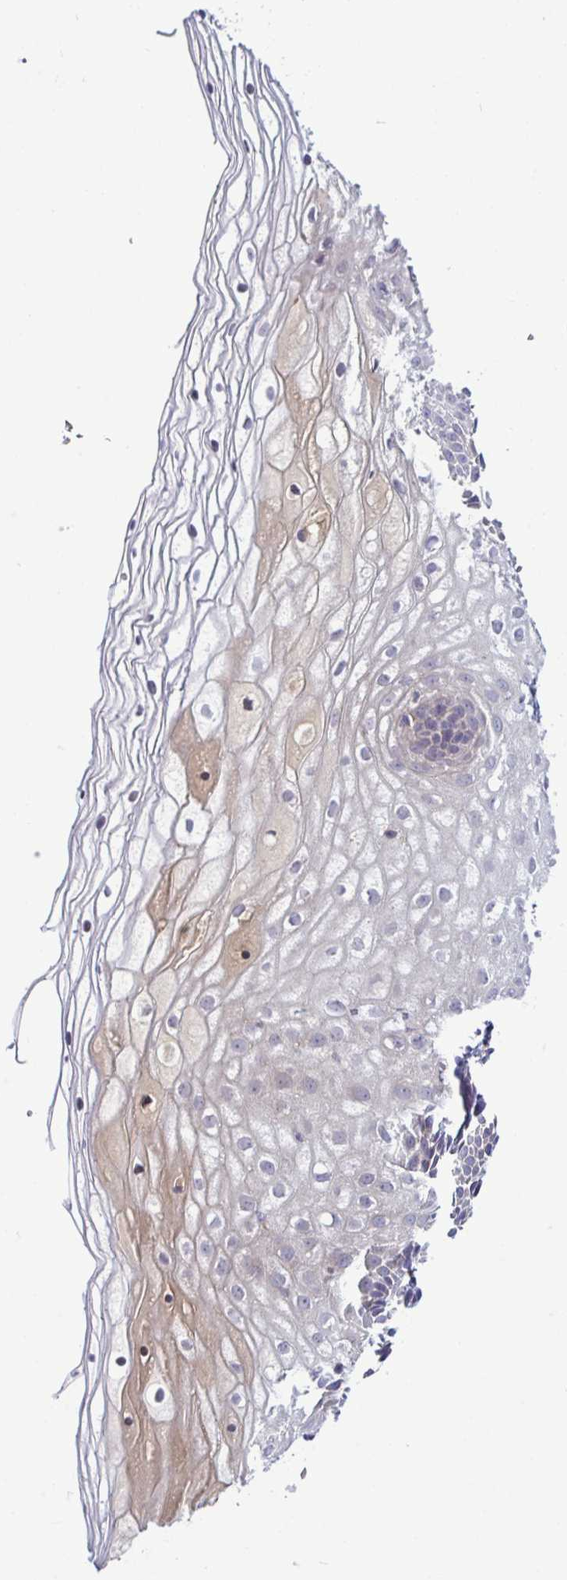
{"staining": {"intensity": "negative", "quantity": "none", "location": "none"}, "tissue": "cervix", "cell_type": "Glandular cells", "image_type": "normal", "snomed": [{"axis": "morphology", "description": "Normal tissue, NOS"}, {"axis": "topography", "description": "Cervix"}], "caption": "Immunohistochemical staining of unremarkable human cervix shows no significant expression in glandular cells. (DAB immunohistochemistry (IHC) with hematoxylin counter stain).", "gene": "SYNPO2L", "patient": {"sex": "female", "age": 36}}